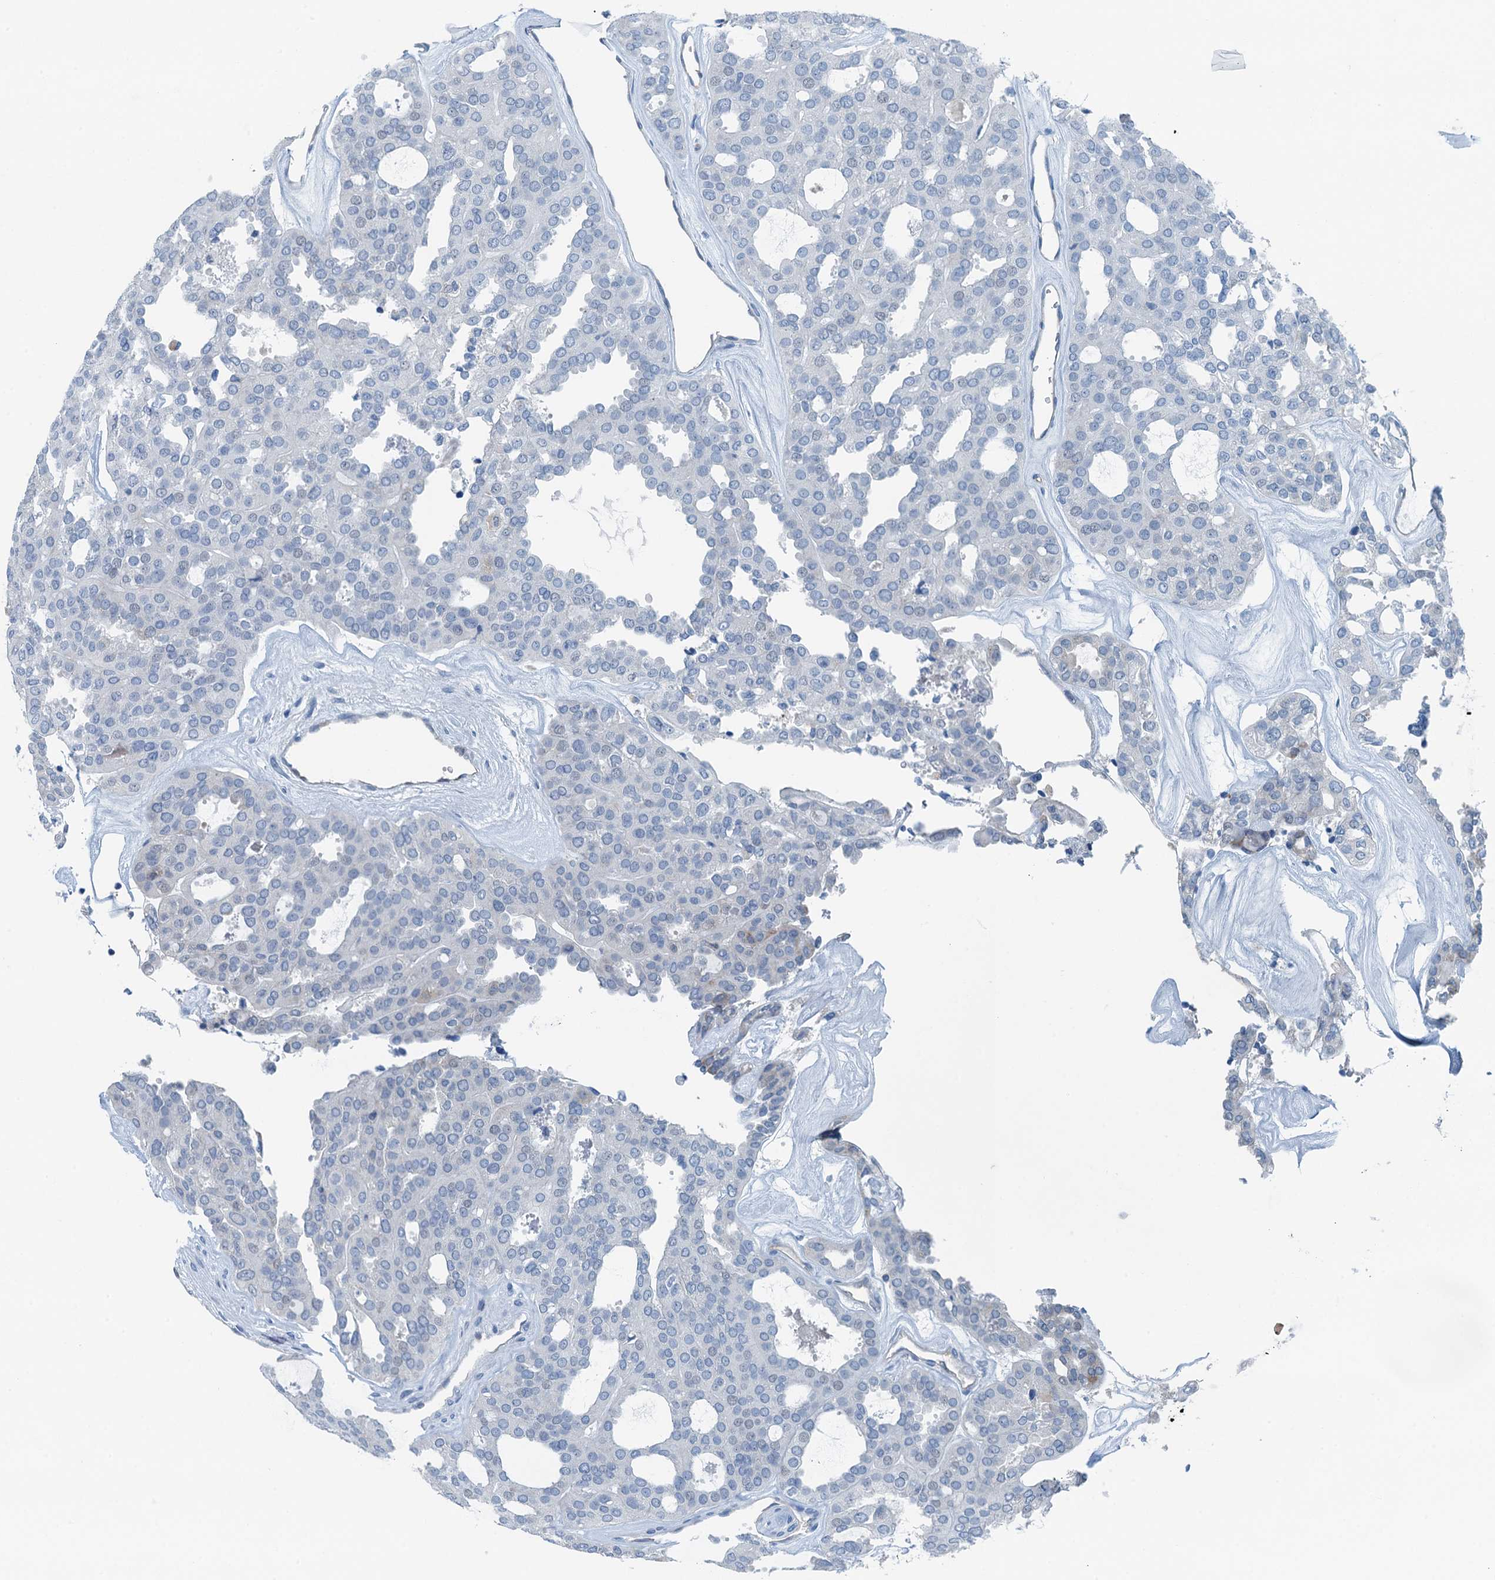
{"staining": {"intensity": "negative", "quantity": "none", "location": "none"}, "tissue": "thyroid cancer", "cell_type": "Tumor cells", "image_type": "cancer", "snomed": [{"axis": "morphology", "description": "Follicular adenoma carcinoma, NOS"}, {"axis": "topography", "description": "Thyroid gland"}], "caption": "This is an immunohistochemistry (IHC) histopathology image of thyroid cancer. There is no positivity in tumor cells.", "gene": "GFOD2", "patient": {"sex": "male", "age": 75}}